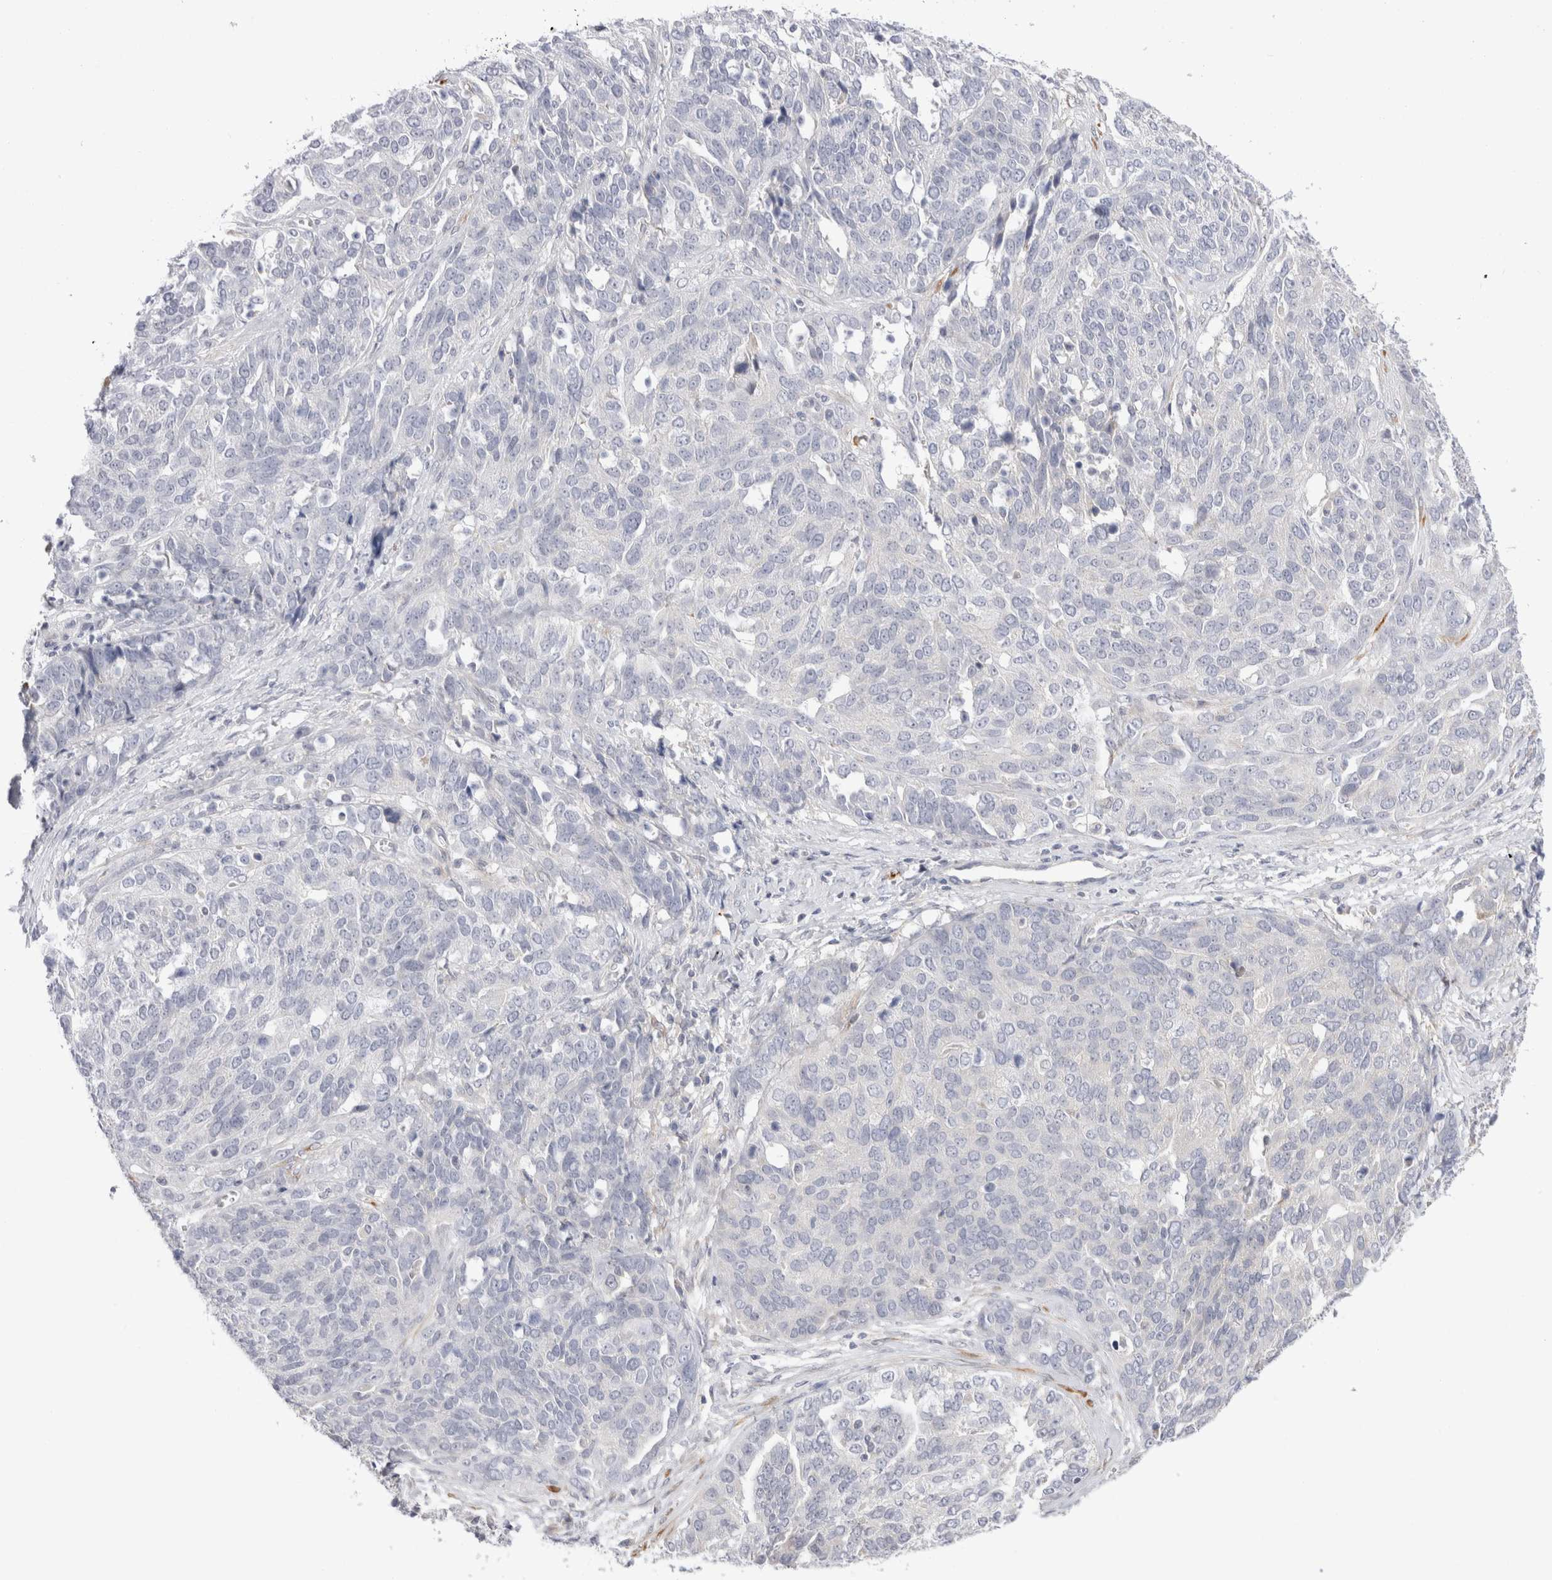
{"staining": {"intensity": "negative", "quantity": "none", "location": "none"}, "tissue": "ovarian cancer", "cell_type": "Tumor cells", "image_type": "cancer", "snomed": [{"axis": "morphology", "description": "Cystadenocarcinoma, serous, NOS"}, {"axis": "topography", "description": "Ovary"}], "caption": "This is an immunohistochemistry (IHC) micrograph of ovarian serous cystadenocarcinoma. There is no expression in tumor cells.", "gene": "SPINK2", "patient": {"sex": "female", "age": 44}}